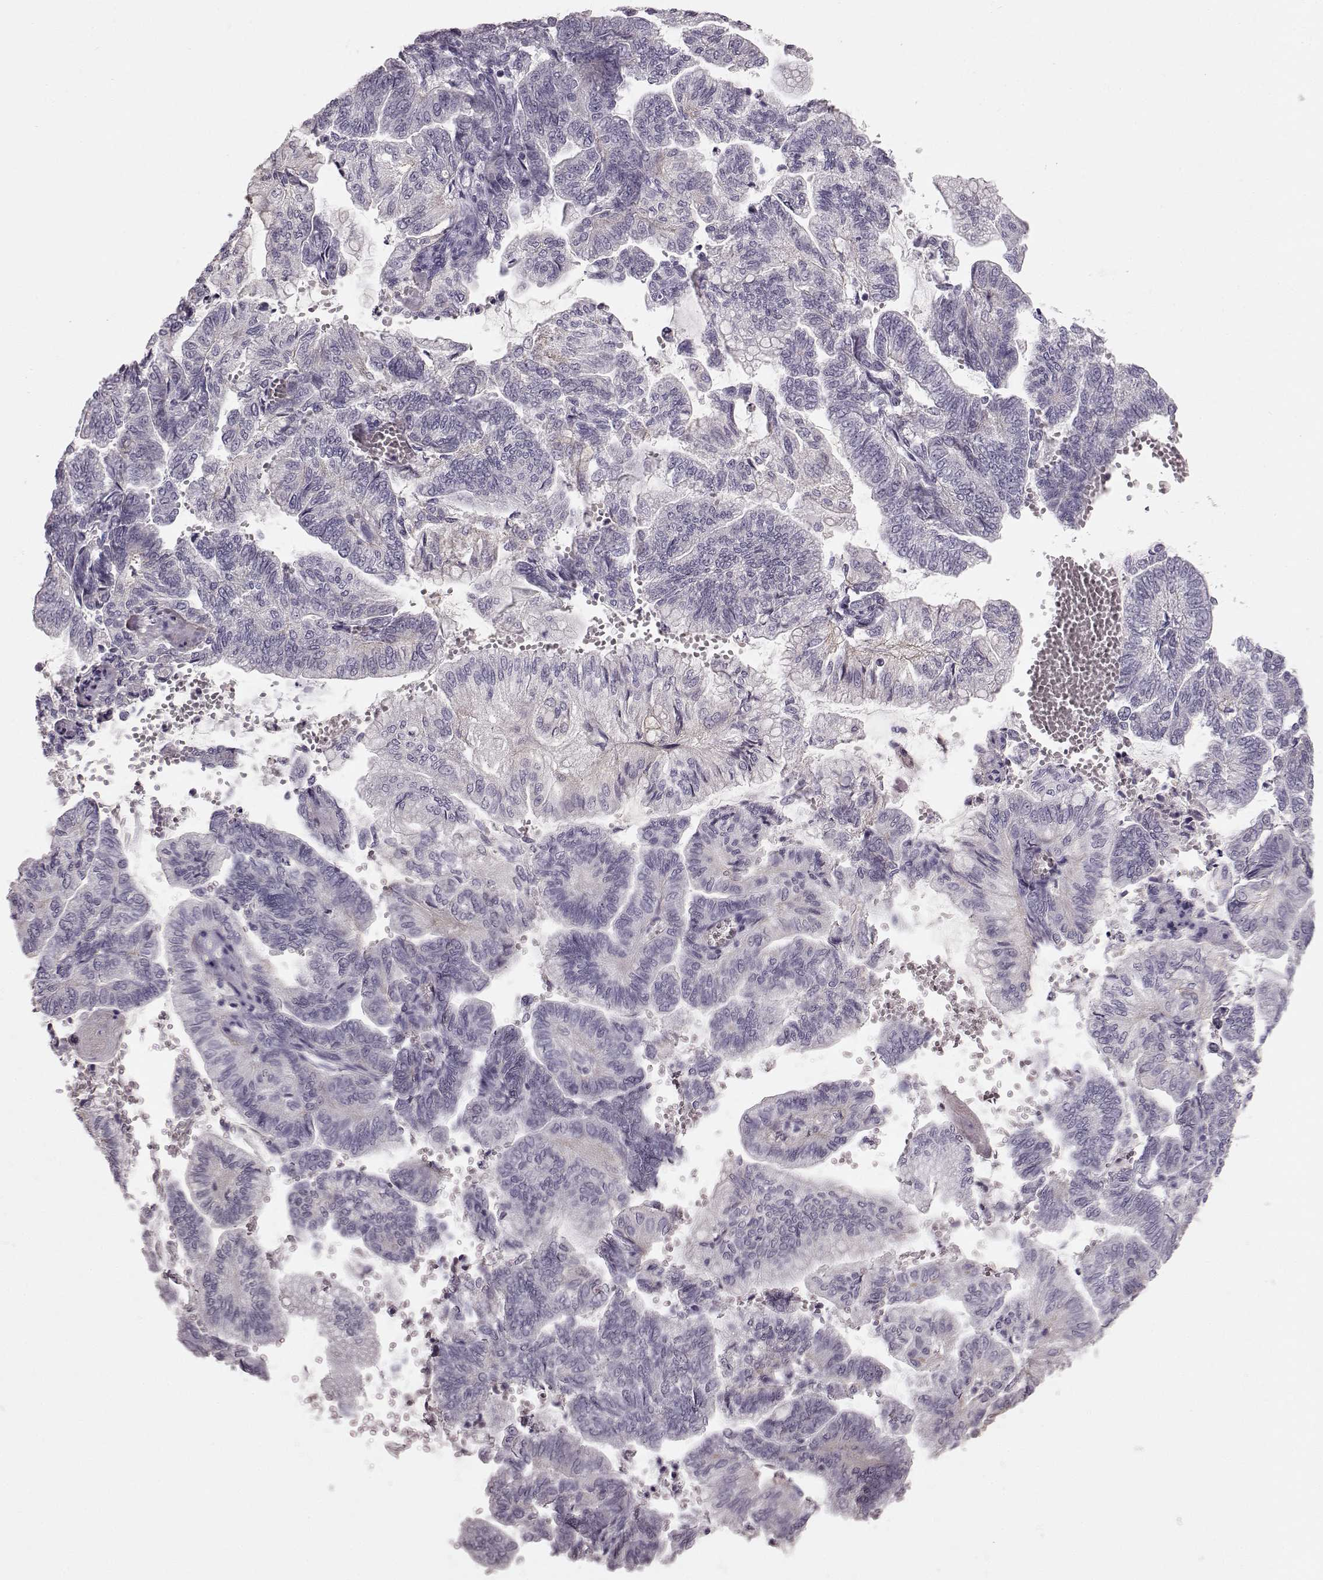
{"staining": {"intensity": "negative", "quantity": "none", "location": "none"}, "tissue": "stomach cancer", "cell_type": "Tumor cells", "image_type": "cancer", "snomed": [{"axis": "morphology", "description": "Adenocarcinoma, NOS"}, {"axis": "topography", "description": "Stomach"}], "caption": "The photomicrograph reveals no significant expression in tumor cells of stomach adenocarcinoma.", "gene": "CRYBA2", "patient": {"sex": "male", "age": 83}}